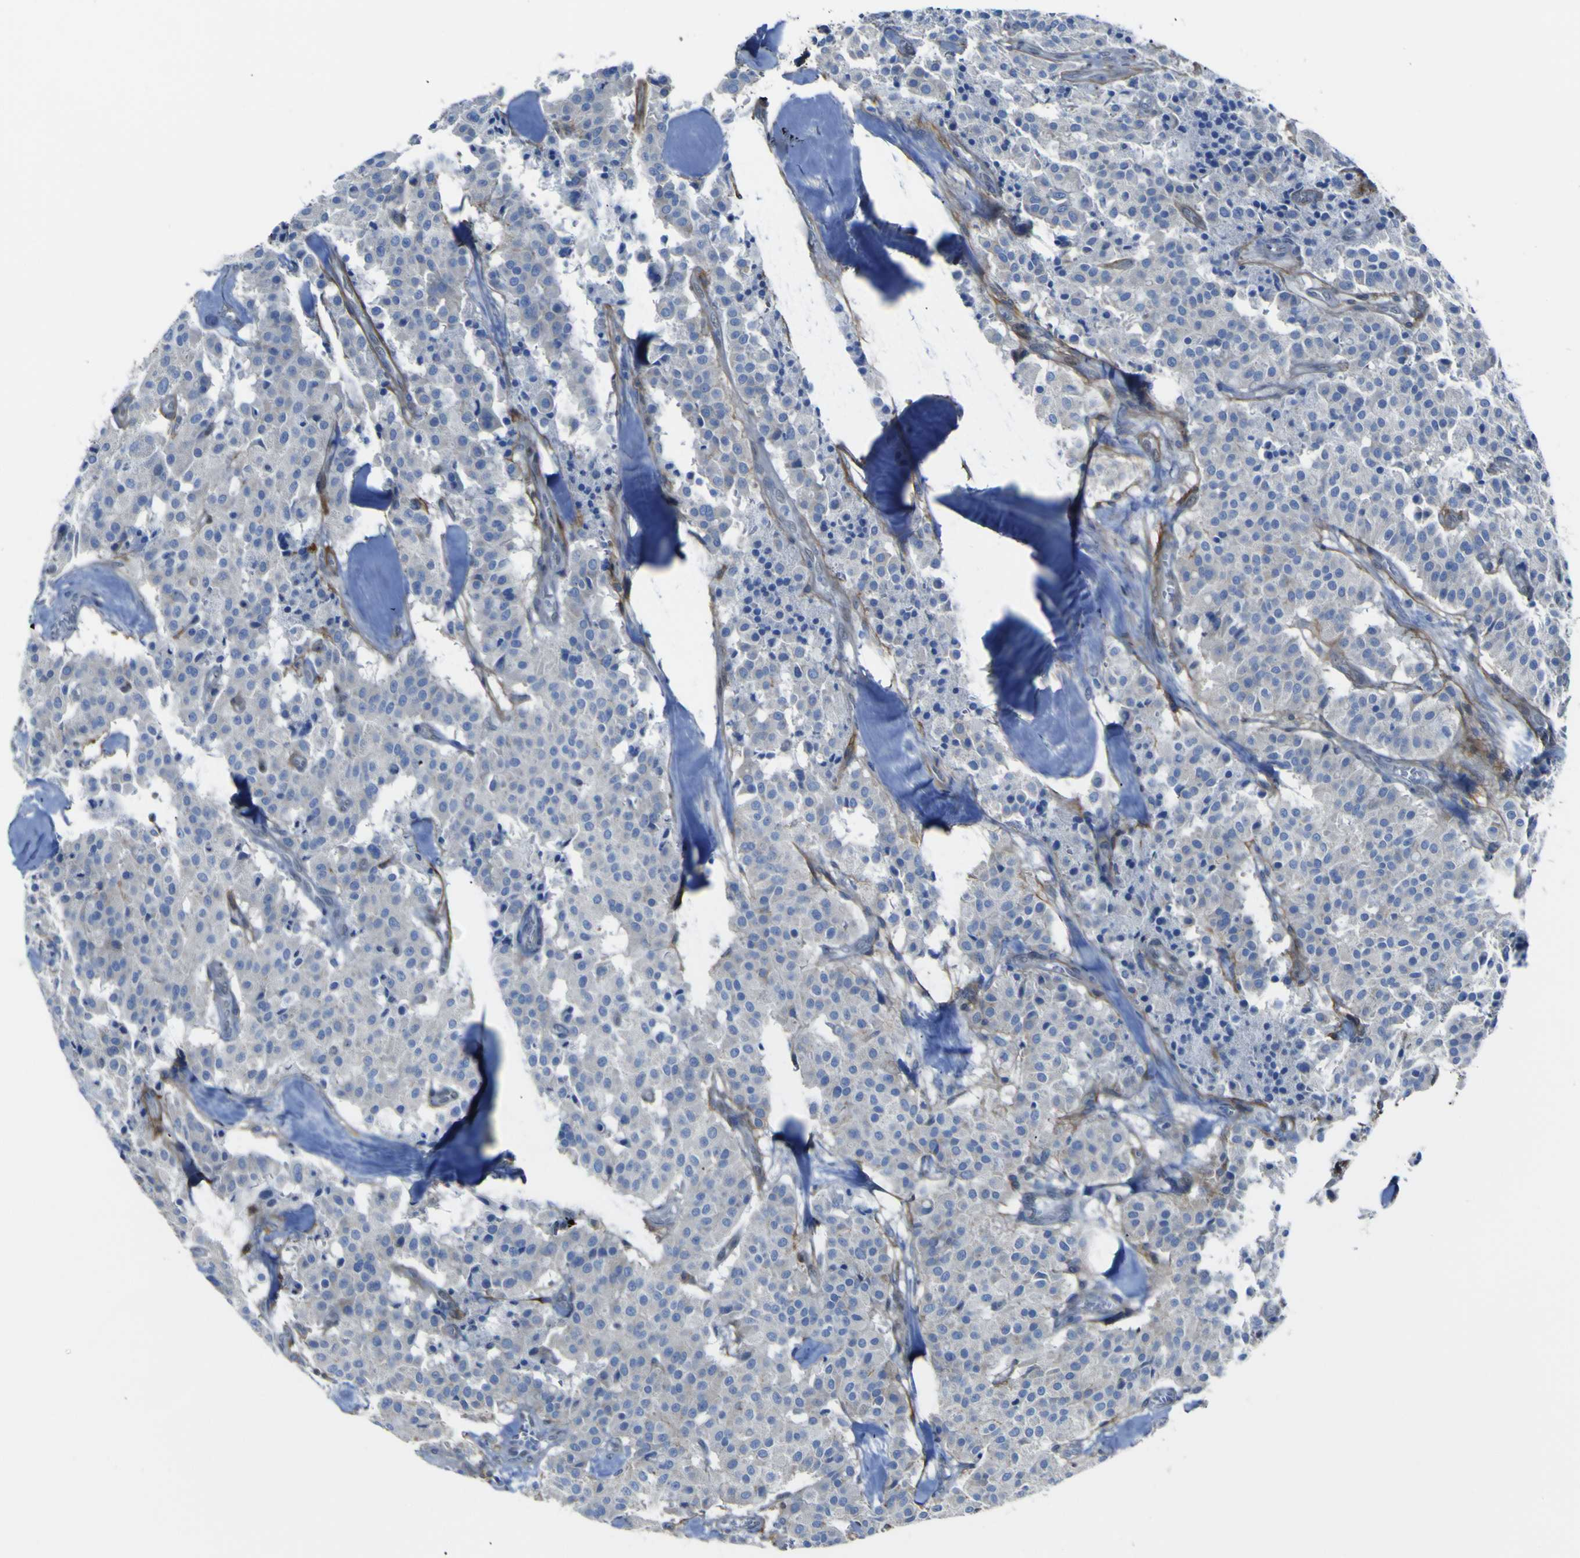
{"staining": {"intensity": "negative", "quantity": "none", "location": "none"}, "tissue": "carcinoid", "cell_type": "Tumor cells", "image_type": "cancer", "snomed": [{"axis": "morphology", "description": "Carcinoid, malignant, NOS"}, {"axis": "topography", "description": "Lung"}], "caption": "The micrograph demonstrates no staining of tumor cells in carcinoid.", "gene": "LRRN1", "patient": {"sex": "male", "age": 30}}